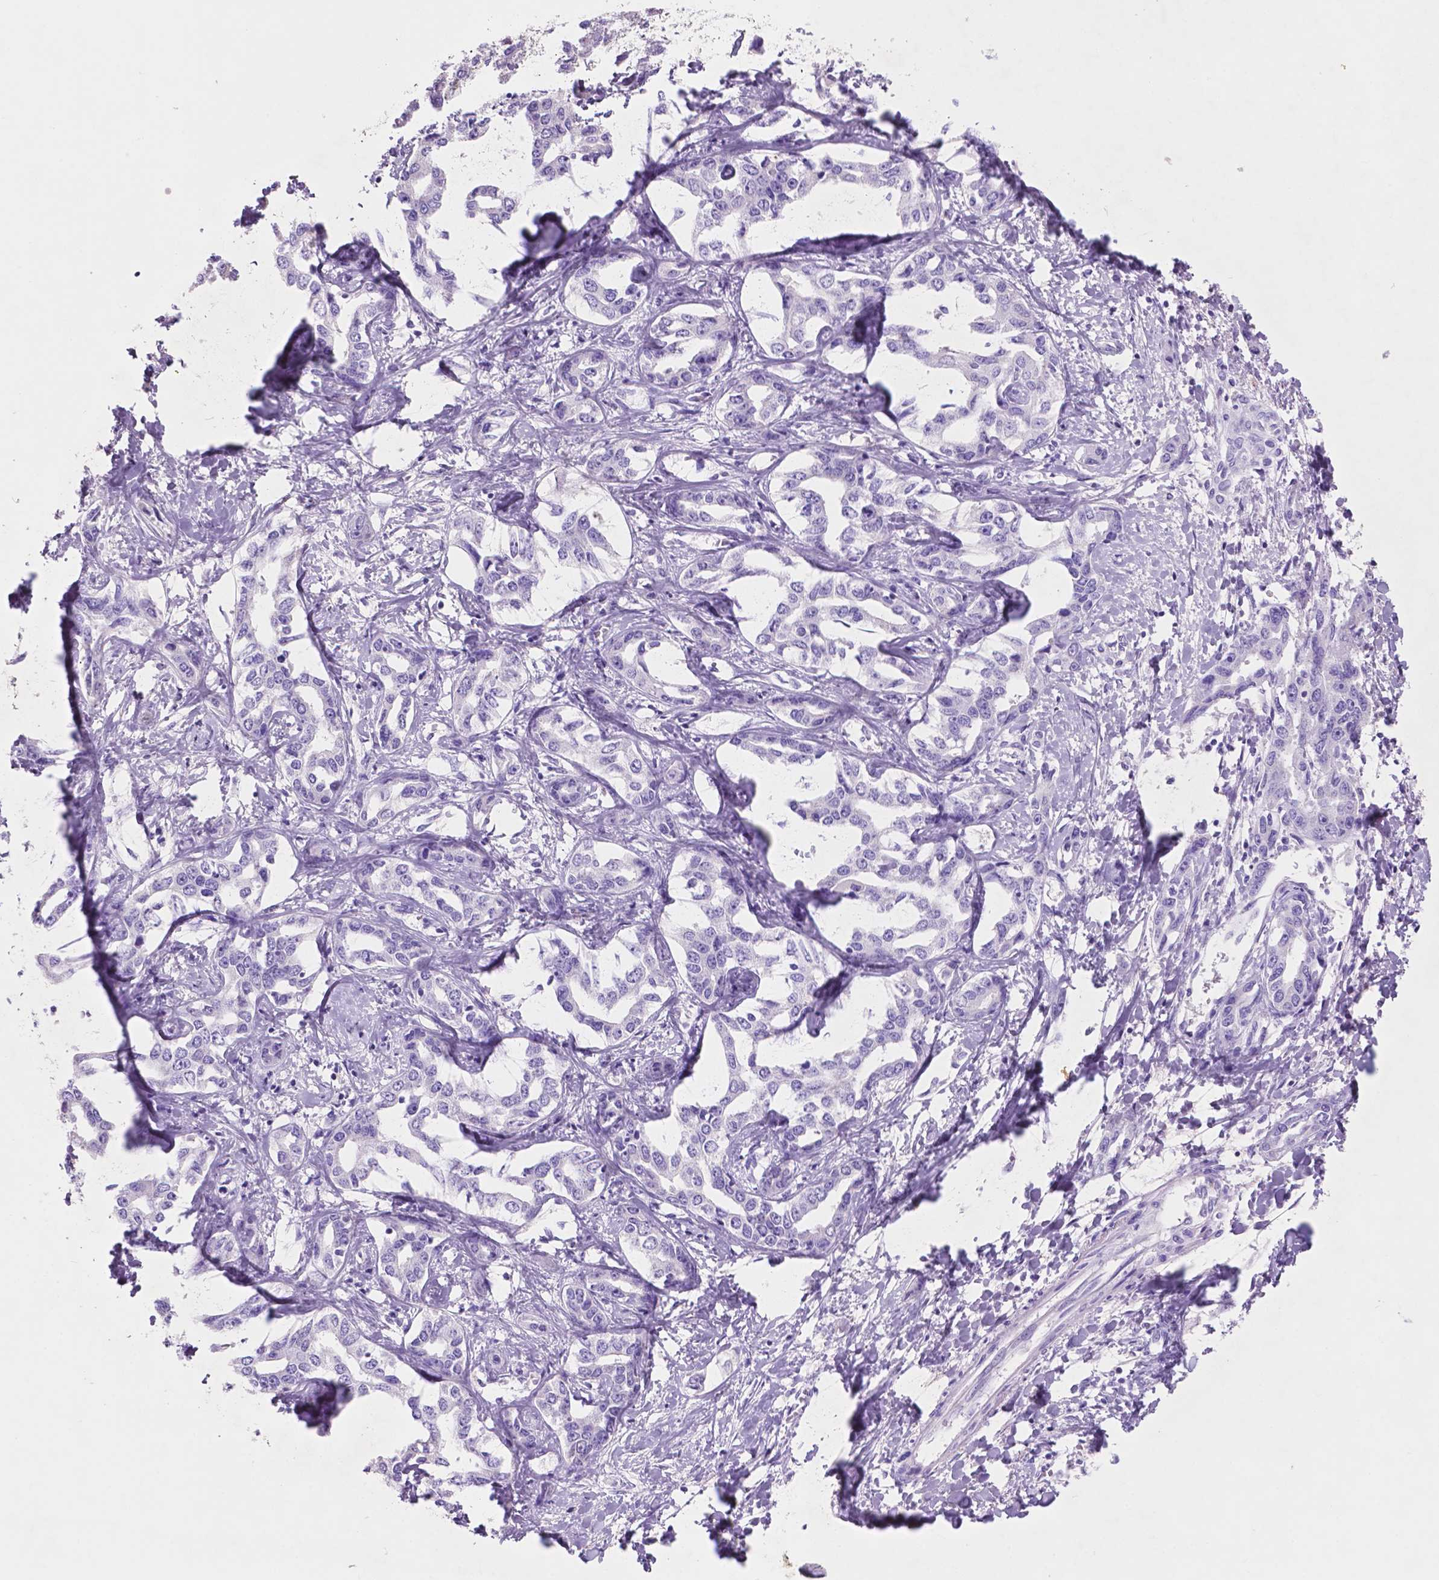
{"staining": {"intensity": "negative", "quantity": "none", "location": "none"}, "tissue": "liver cancer", "cell_type": "Tumor cells", "image_type": "cancer", "snomed": [{"axis": "morphology", "description": "Cholangiocarcinoma"}, {"axis": "topography", "description": "Liver"}], "caption": "Photomicrograph shows no significant protein positivity in tumor cells of liver cancer. The staining is performed using DAB brown chromogen with nuclei counter-stained in using hematoxylin.", "gene": "POU4F1", "patient": {"sex": "male", "age": 59}}